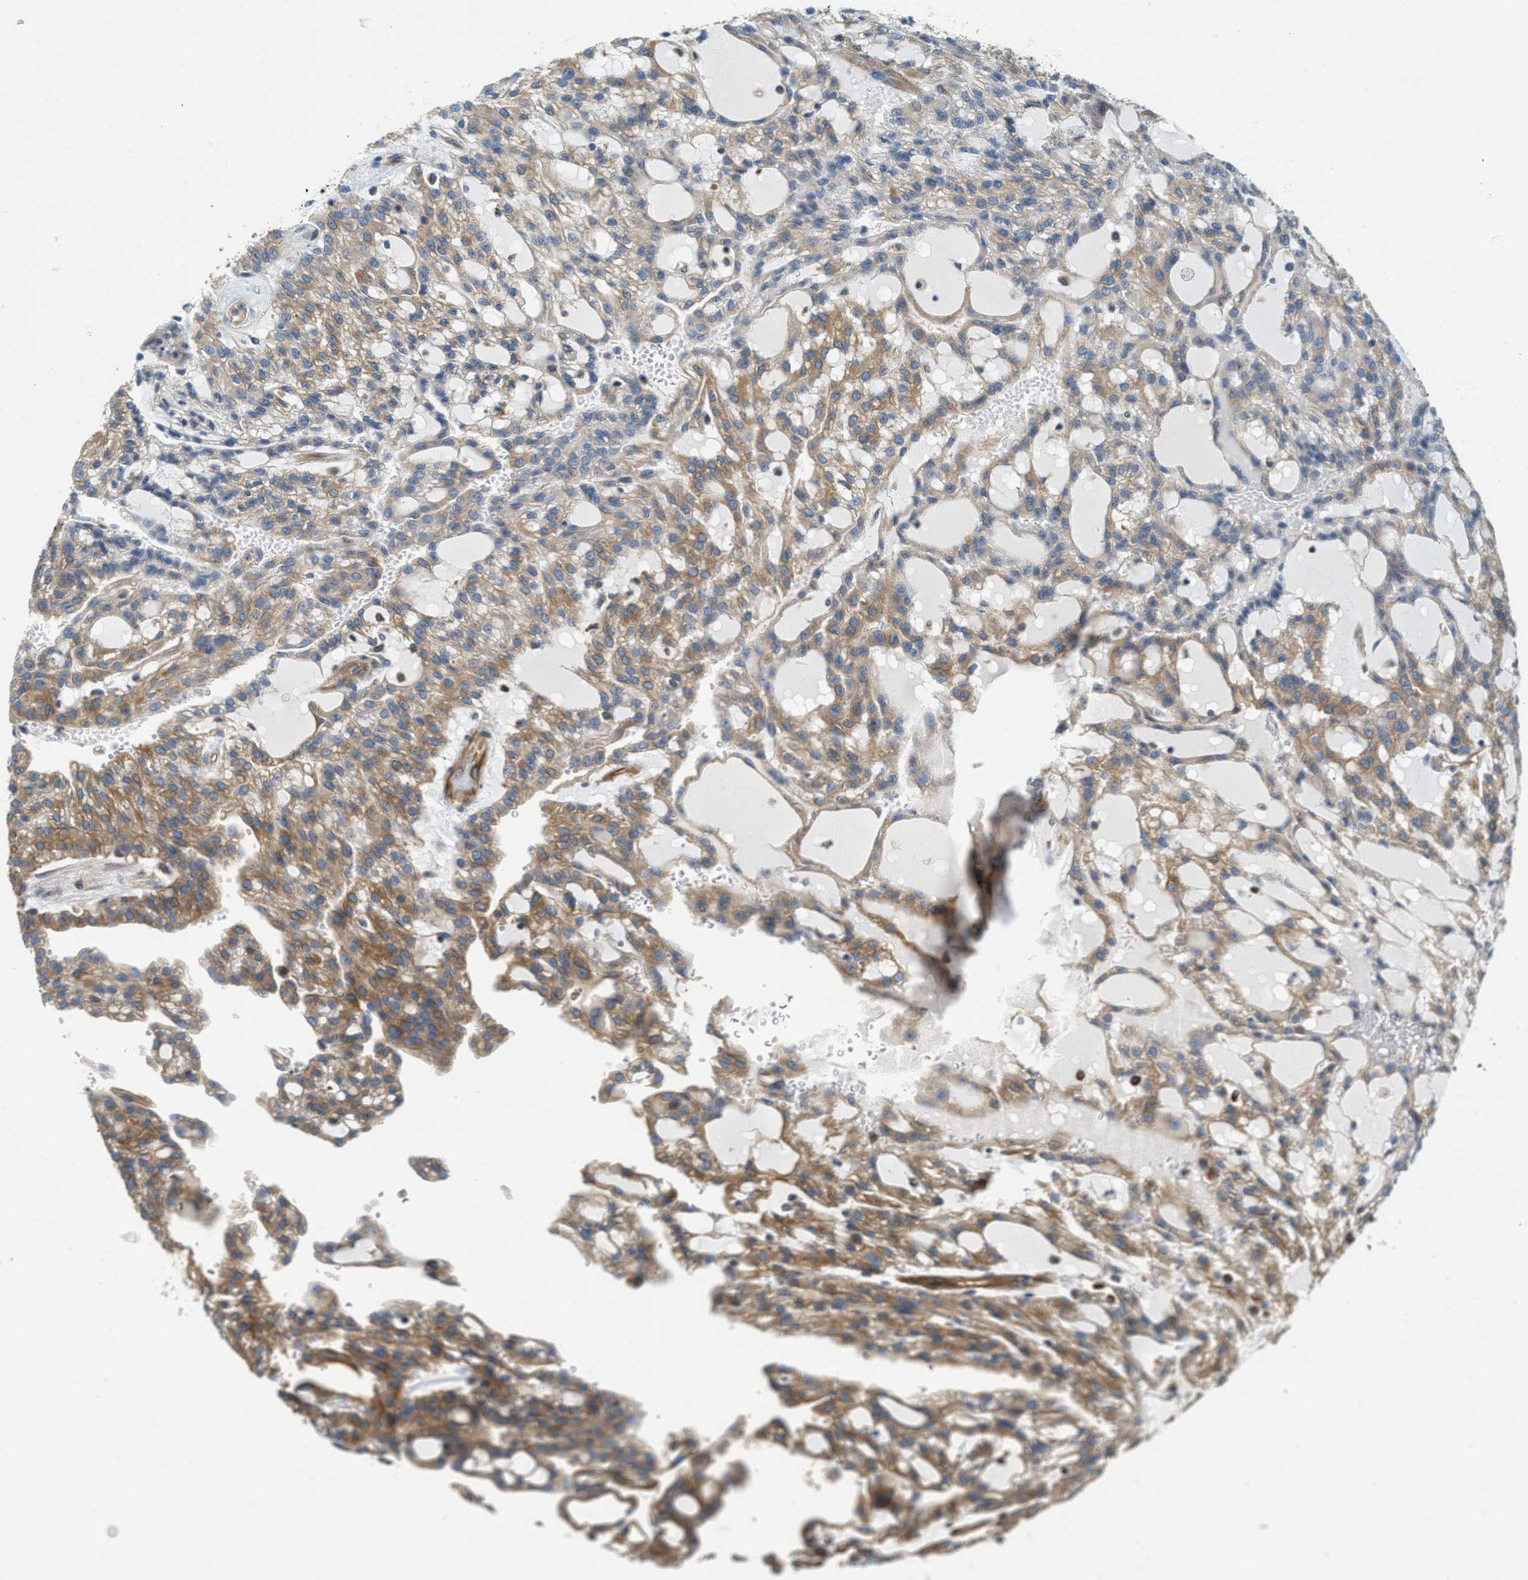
{"staining": {"intensity": "moderate", "quantity": ">75%", "location": "cytoplasmic/membranous"}, "tissue": "renal cancer", "cell_type": "Tumor cells", "image_type": "cancer", "snomed": [{"axis": "morphology", "description": "Adenocarcinoma, NOS"}, {"axis": "topography", "description": "Kidney"}], "caption": "This micrograph reveals immunohistochemistry (IHC) staining of renal cancer (adenocarcinoma), with medium moderate cytoplasmic/membranous expression in about >75% of tumor cells.", "gene": "HSD17B12", "patient": {"sex": "male", "age": 63}}